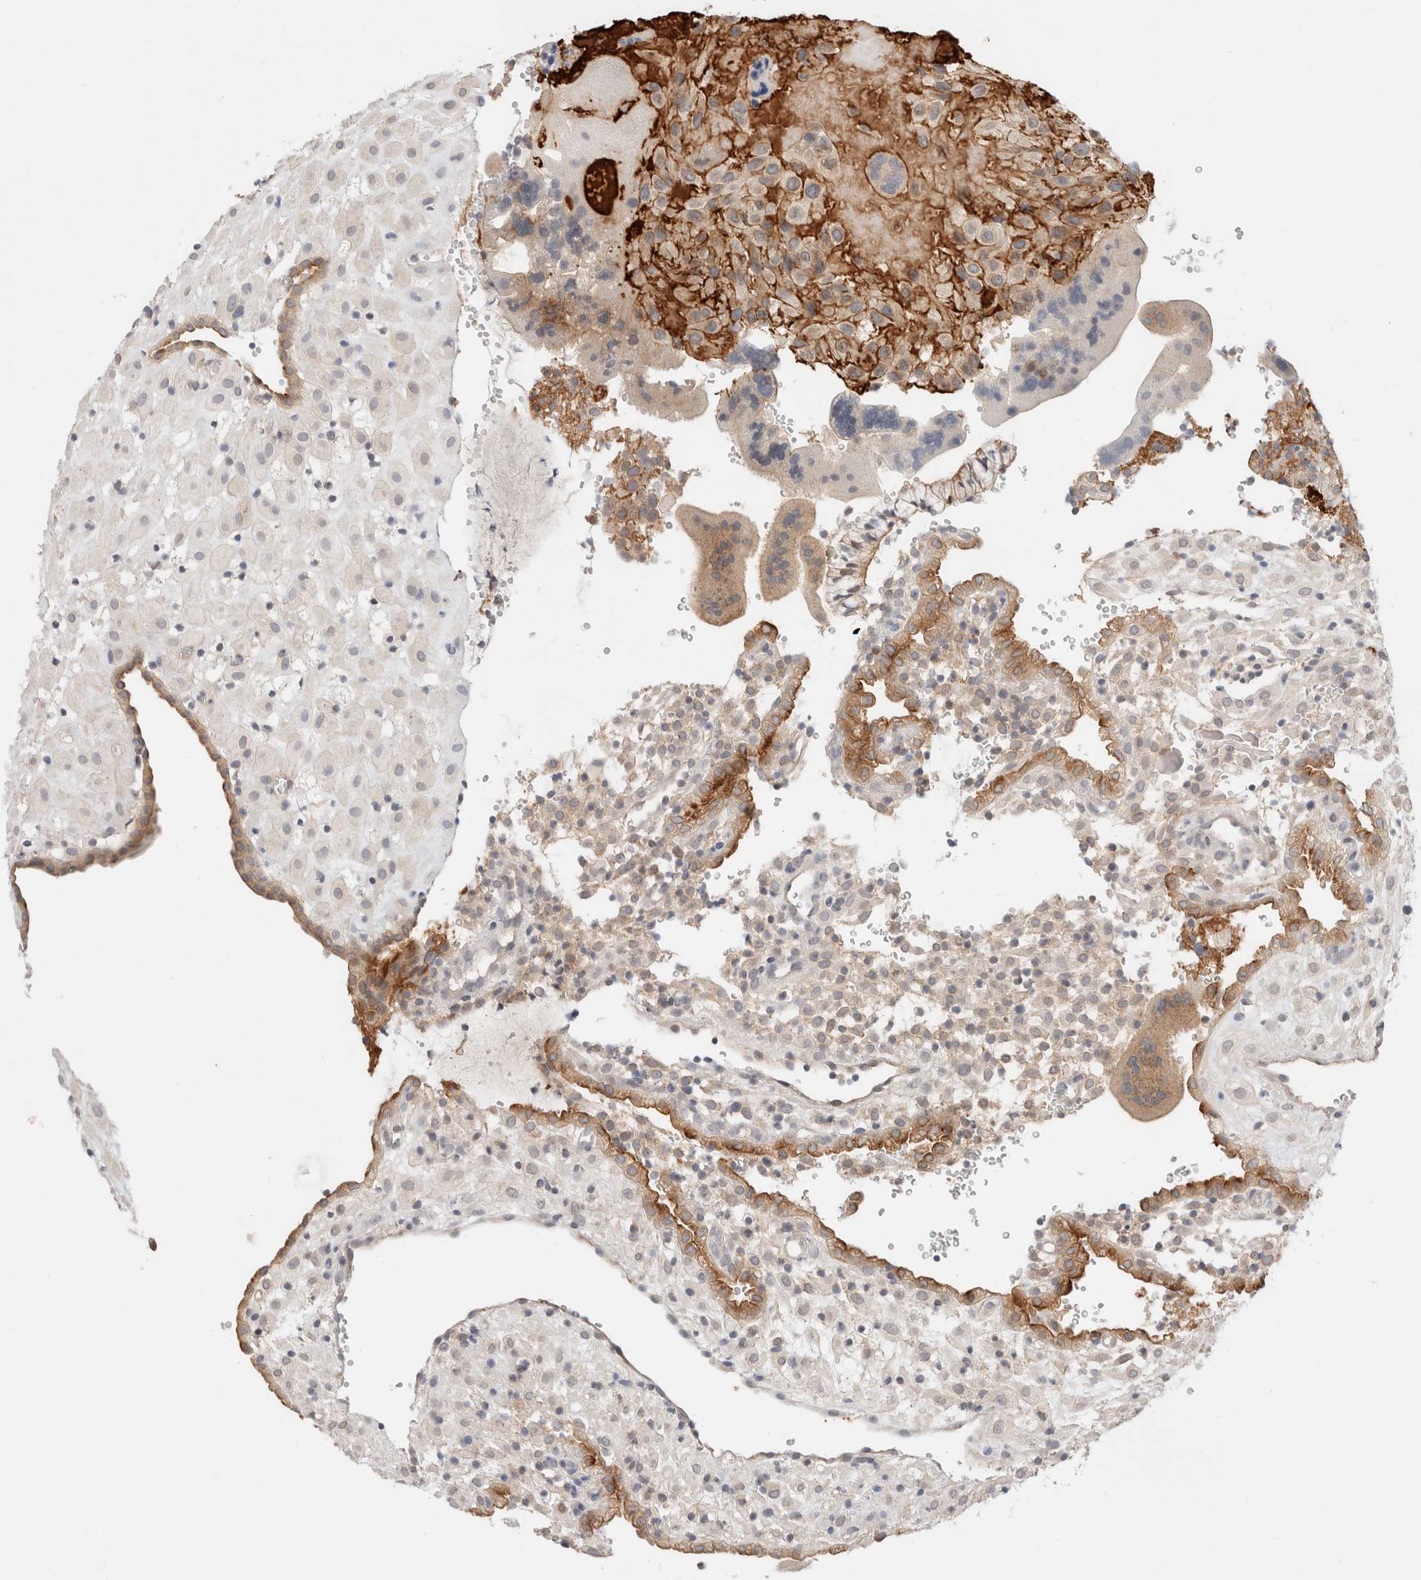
{"staining": {"intensity": "negative", "quantity": "none", "location": "none"}, "tissue": "placenta", "cell_type": "Decidual cells", "image_type": "normal", "snomed": [{"axis": "morphology", "description": "Normal tissue, NOS"}, {"axis": "topography", "description": "Placenta"}], "caption": "The micrograph demonstrates no staining of decidual cells in benign placenta.", "gene": "MARK3", "patient": {"sex": "female", "age": 18}}